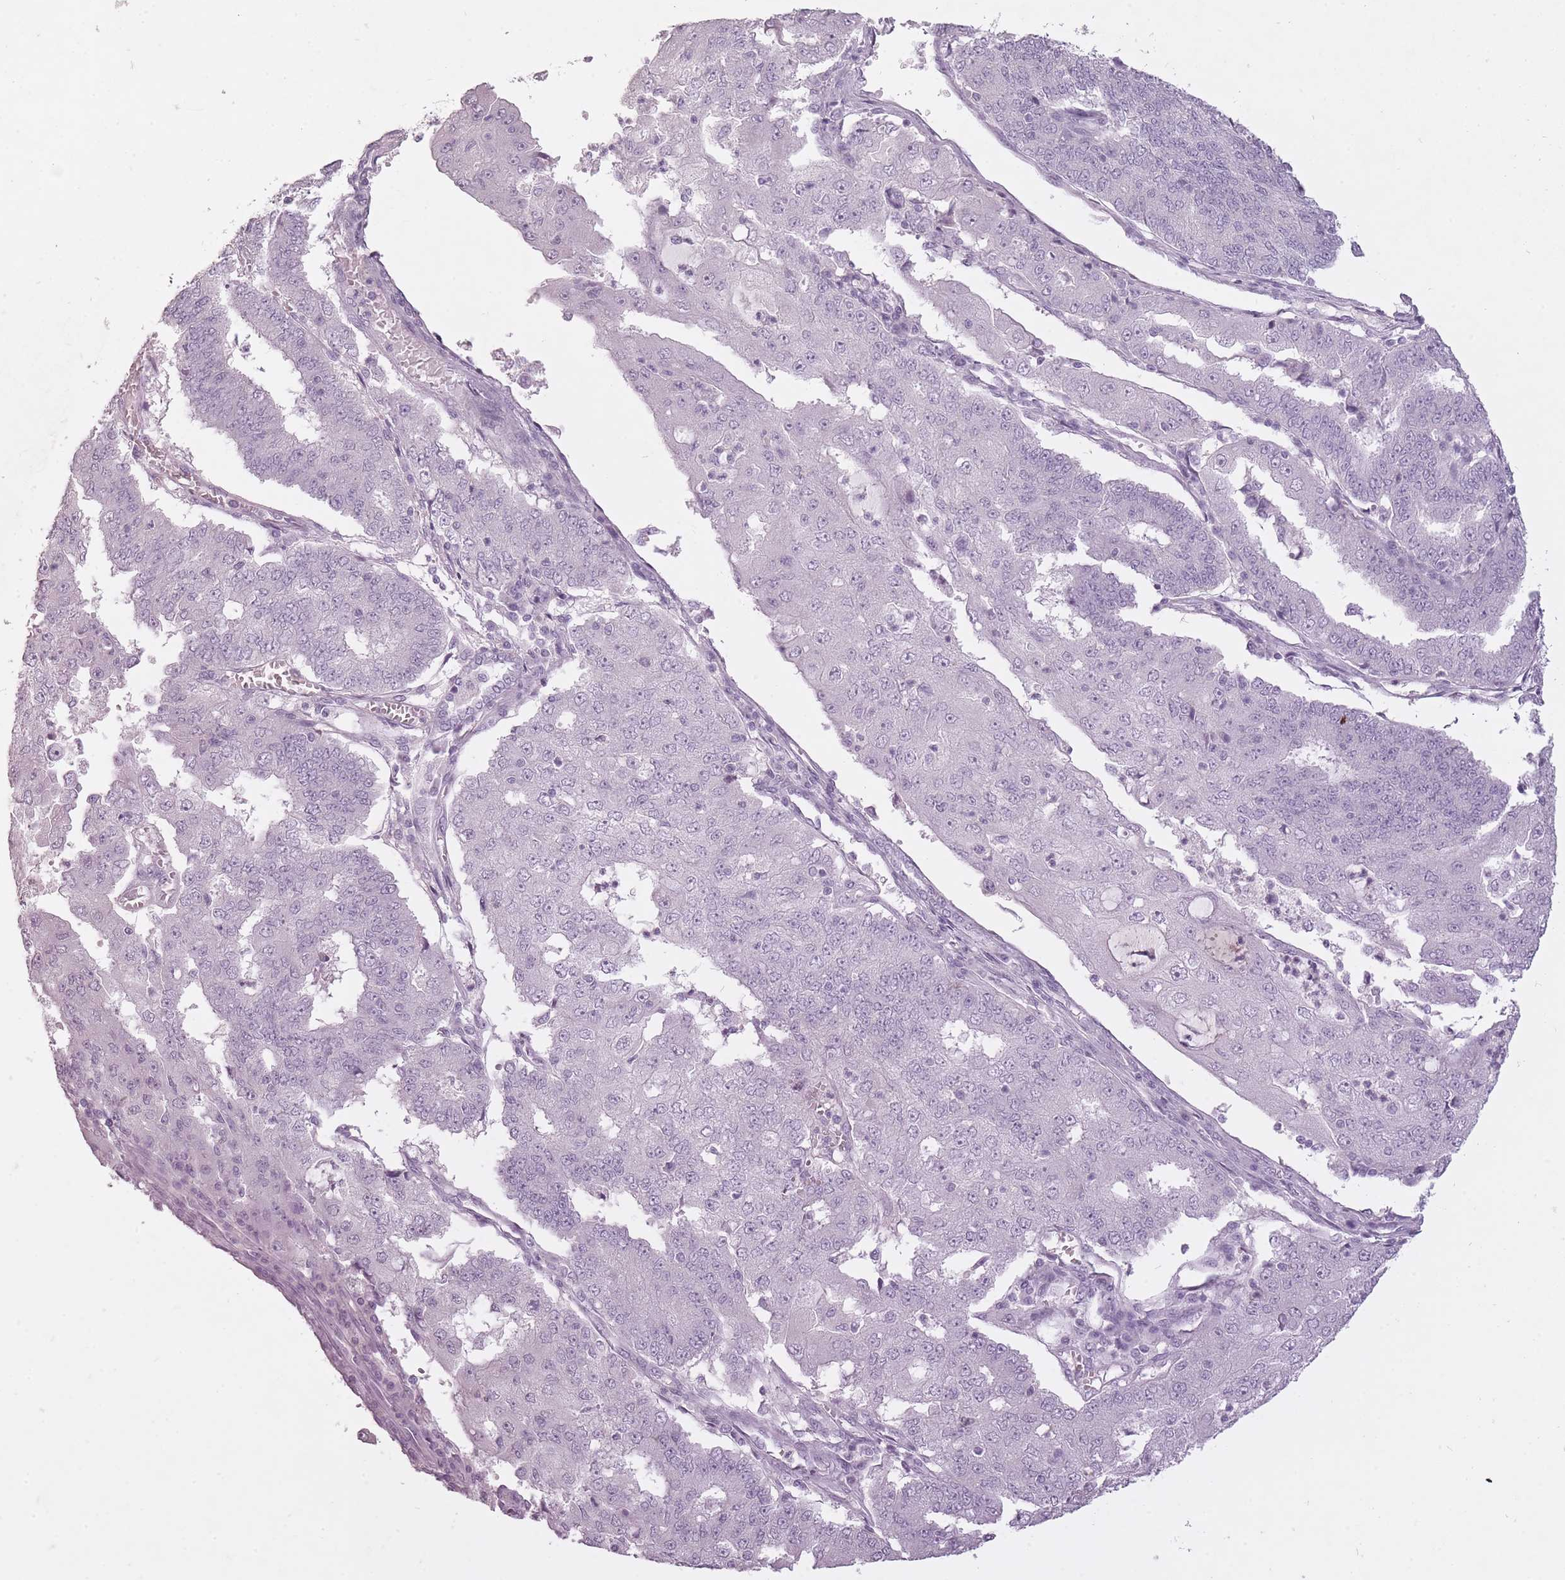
{"staining": {"intensity": "negative", "quantity": "none", "location": "none"}, "tissue": "endometrial cancer", "cell_type": "Tumor cells", "image_type": "cancer", "snomed": [{"axis": "morphology", "description": "Adenocarcinoma, NOS"}, {"axis": "topography", "description": "Endometrium"}], "caption": "Immunohistochemistry of endometrial adenocarcinoma demonstrates no positivity in tumor cells.", "gene": "RFX4", "patient": {"sex": "female", "age": 56}}